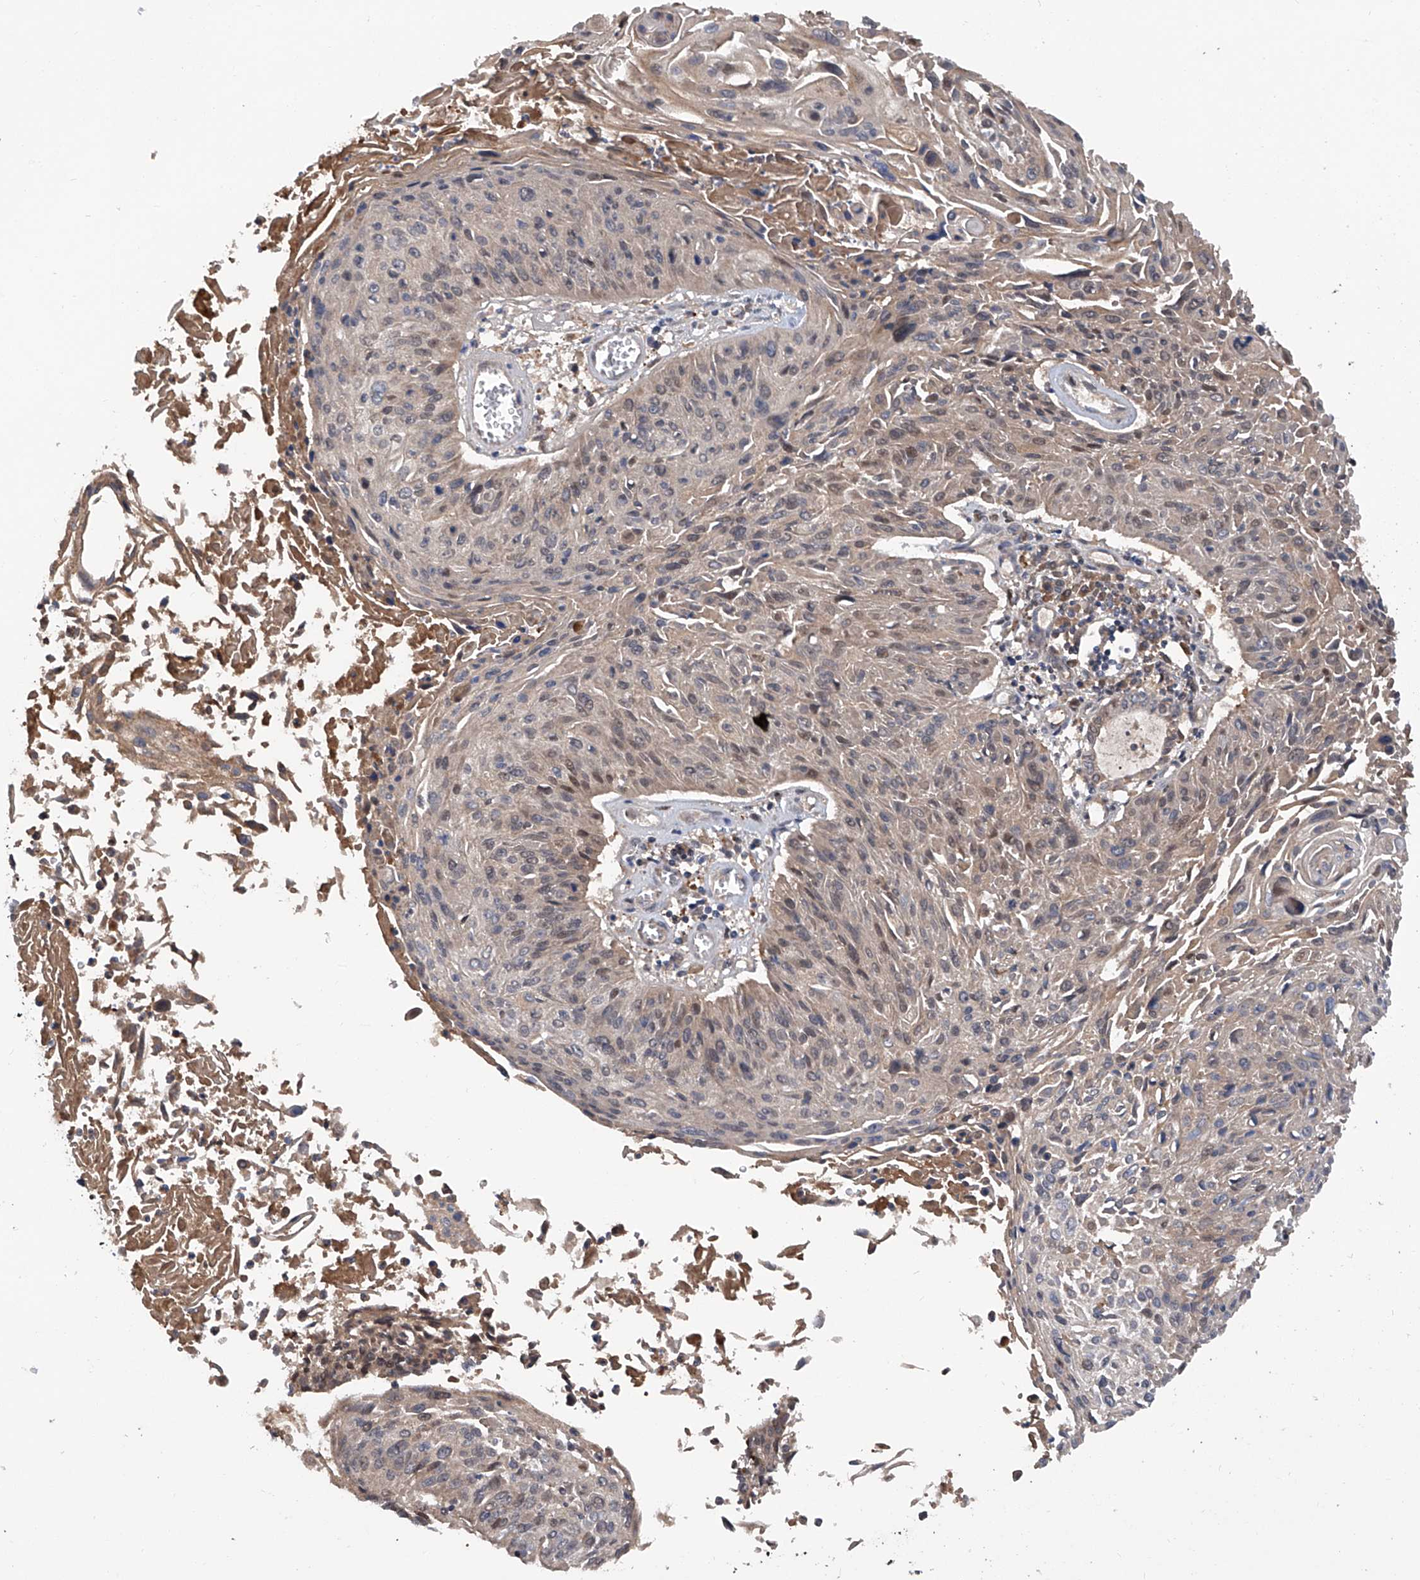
{"staining": {"intensity": "weak", "quantity": "<25%", "location": "cytoplasmic/membranous,nuclear"}, "tissue": "cervical cancer", "cell_type": "Tumor cells", "image_type": "cancer", "snomed": [{"axis": "morphology", "description": "Squamous cell carcinoma, NOS"}, {"axis": "topography", "description": "Cervix"}], "caption": "Immunohistochemical staining of cervical cancer (squamous cell carcinoma) displays no significant staining in tumor cells. (DAB (3,3'-diaminobenzidine) IHC visualized using brightfield microscopy, high magnification).", "gene": "ASCC3", "patient": {"sex": "female", "age": 51}}